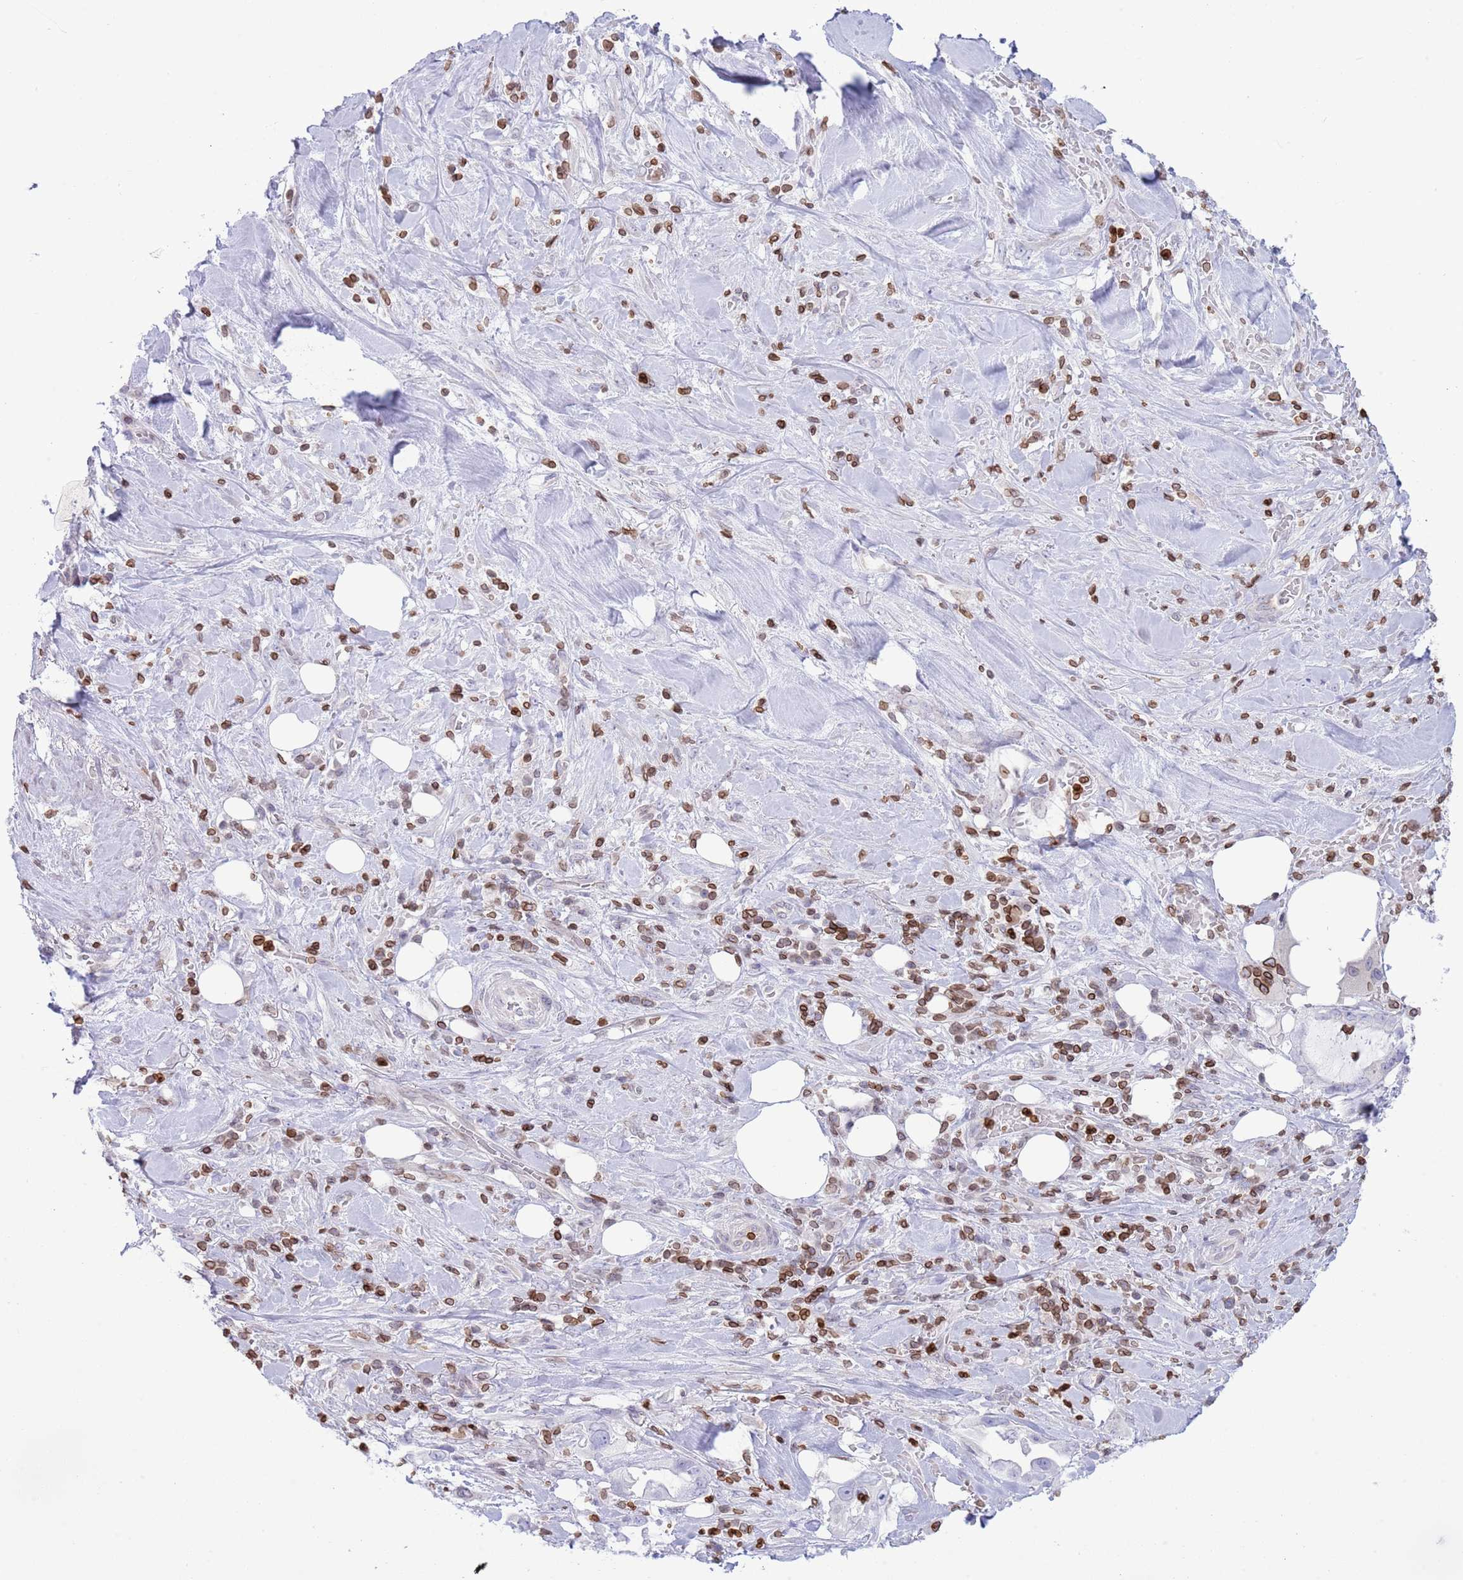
{"staining": {"intensity": "negative", "quantity": "none", "location": "none"}, "tissue": "pancreatic cancer", "cell_type": "Tumor cells", "image_type": "cancer", "snomed": [{"axis": "morphology", "description": "Adenocarcinoma, NOS"}, {"axis": "topography", "description": "Pancreas"}], "caption": "Immunohistochemistry micrograph of pancreatic adenocarcinoma stained for a protein (brown), which shows no positivity in tumor cells. Nuclei are stained in blue.", "gene": "LBR", "patient": {"sex": "female", "age": 61}}